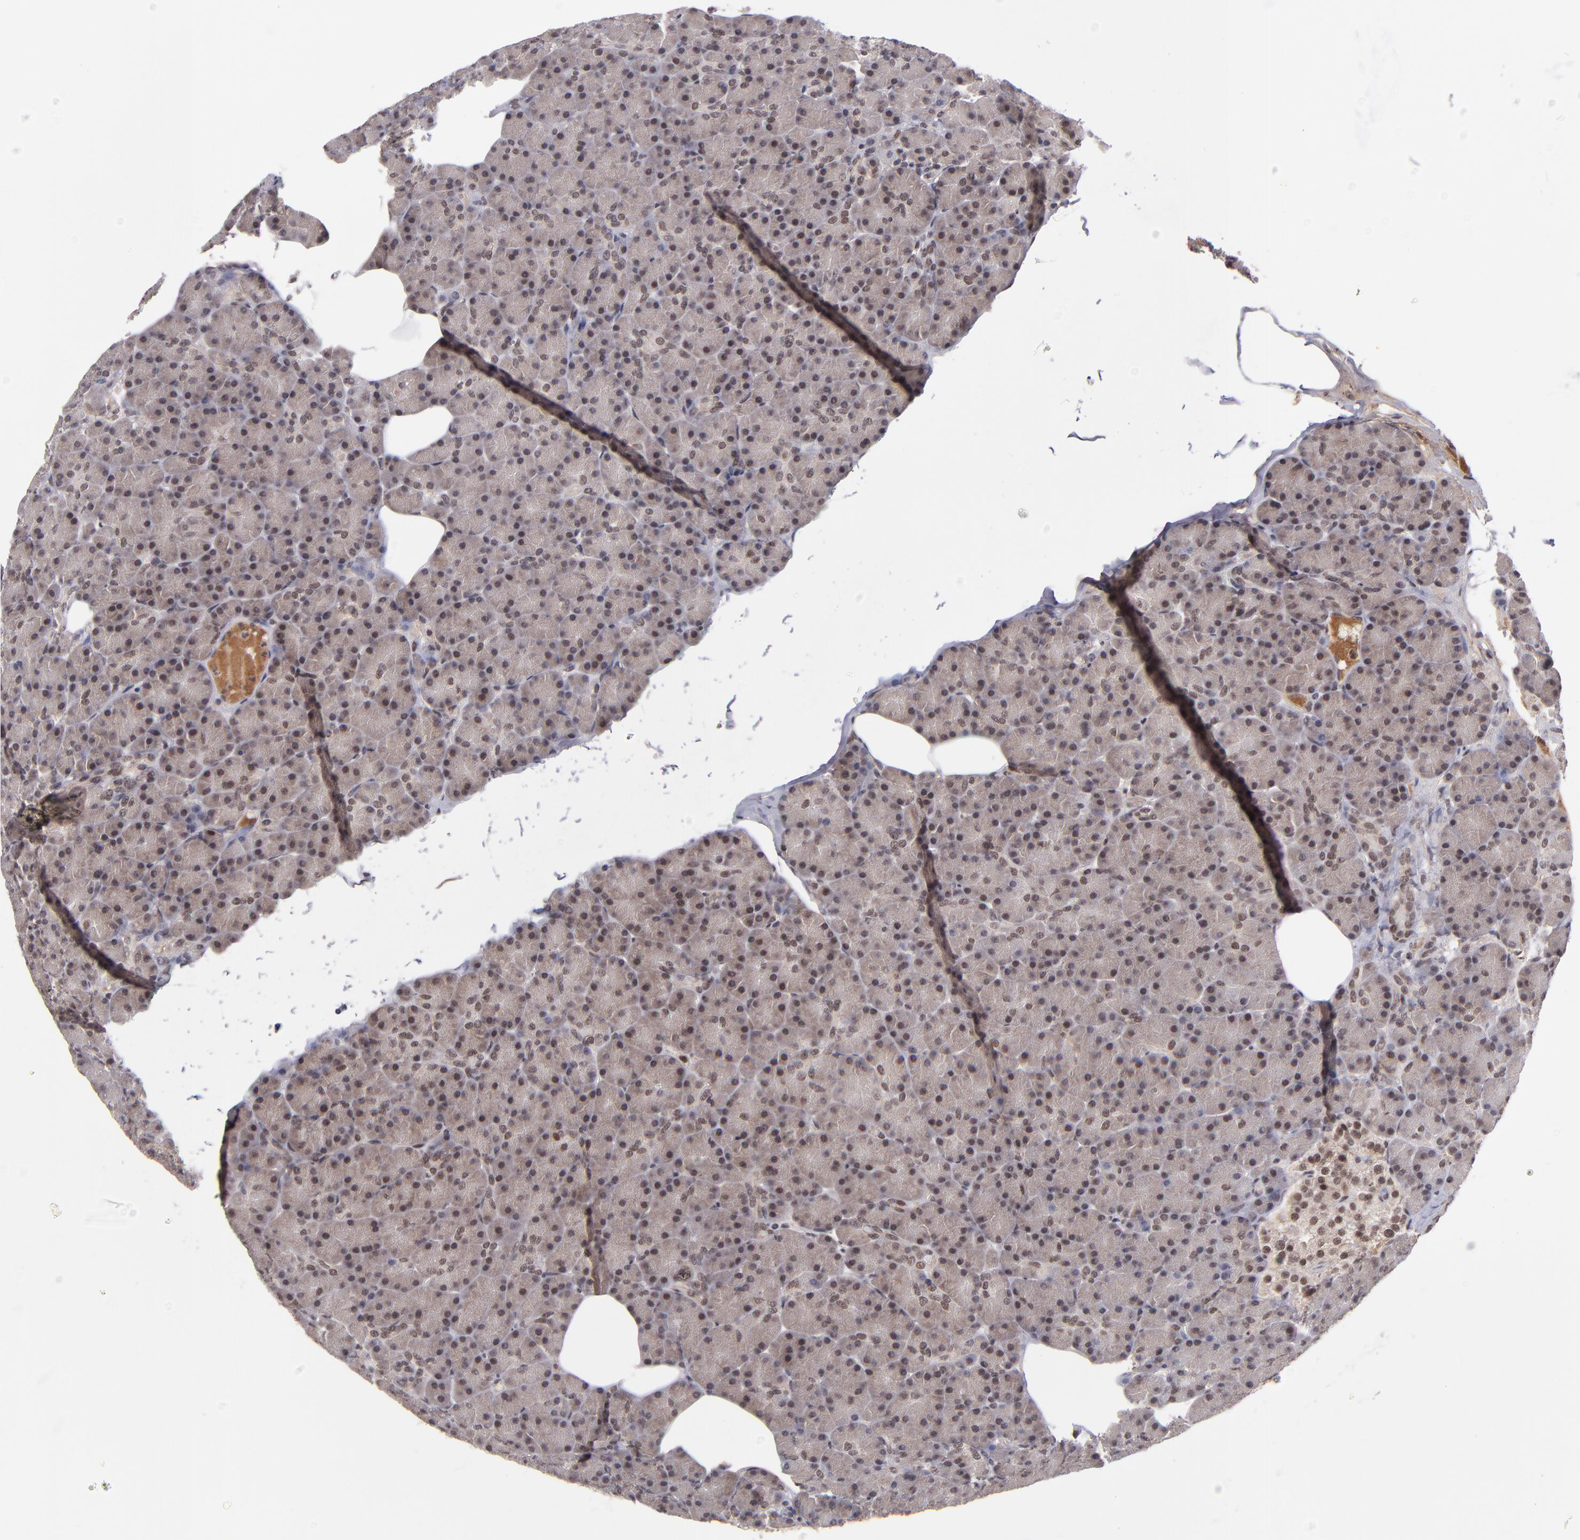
{"staining": {"intensity": "moderate", "quantity": "25%-75%", "location": "cytoplasmic/membranous,nuclear"}, "tissue": "pancreas", "cell_type": "Exocrine glandular cells", "image_type": "normal", "snomed": [{"axis": "morphology", "description": "Normal tissue, NOS"}, {"axis": "topography", "description": "Pancreas"}], "caption": "This histopathology image shows immunohistochemistry (IHC) staining of normal pancreas, with medium moderate cytoplasmic/membranous,nuclear expression in approximately 25%-75% of exocrine glandular cells.", "gene": "EP300", "patient": {"sex": "female", "age": 43}}